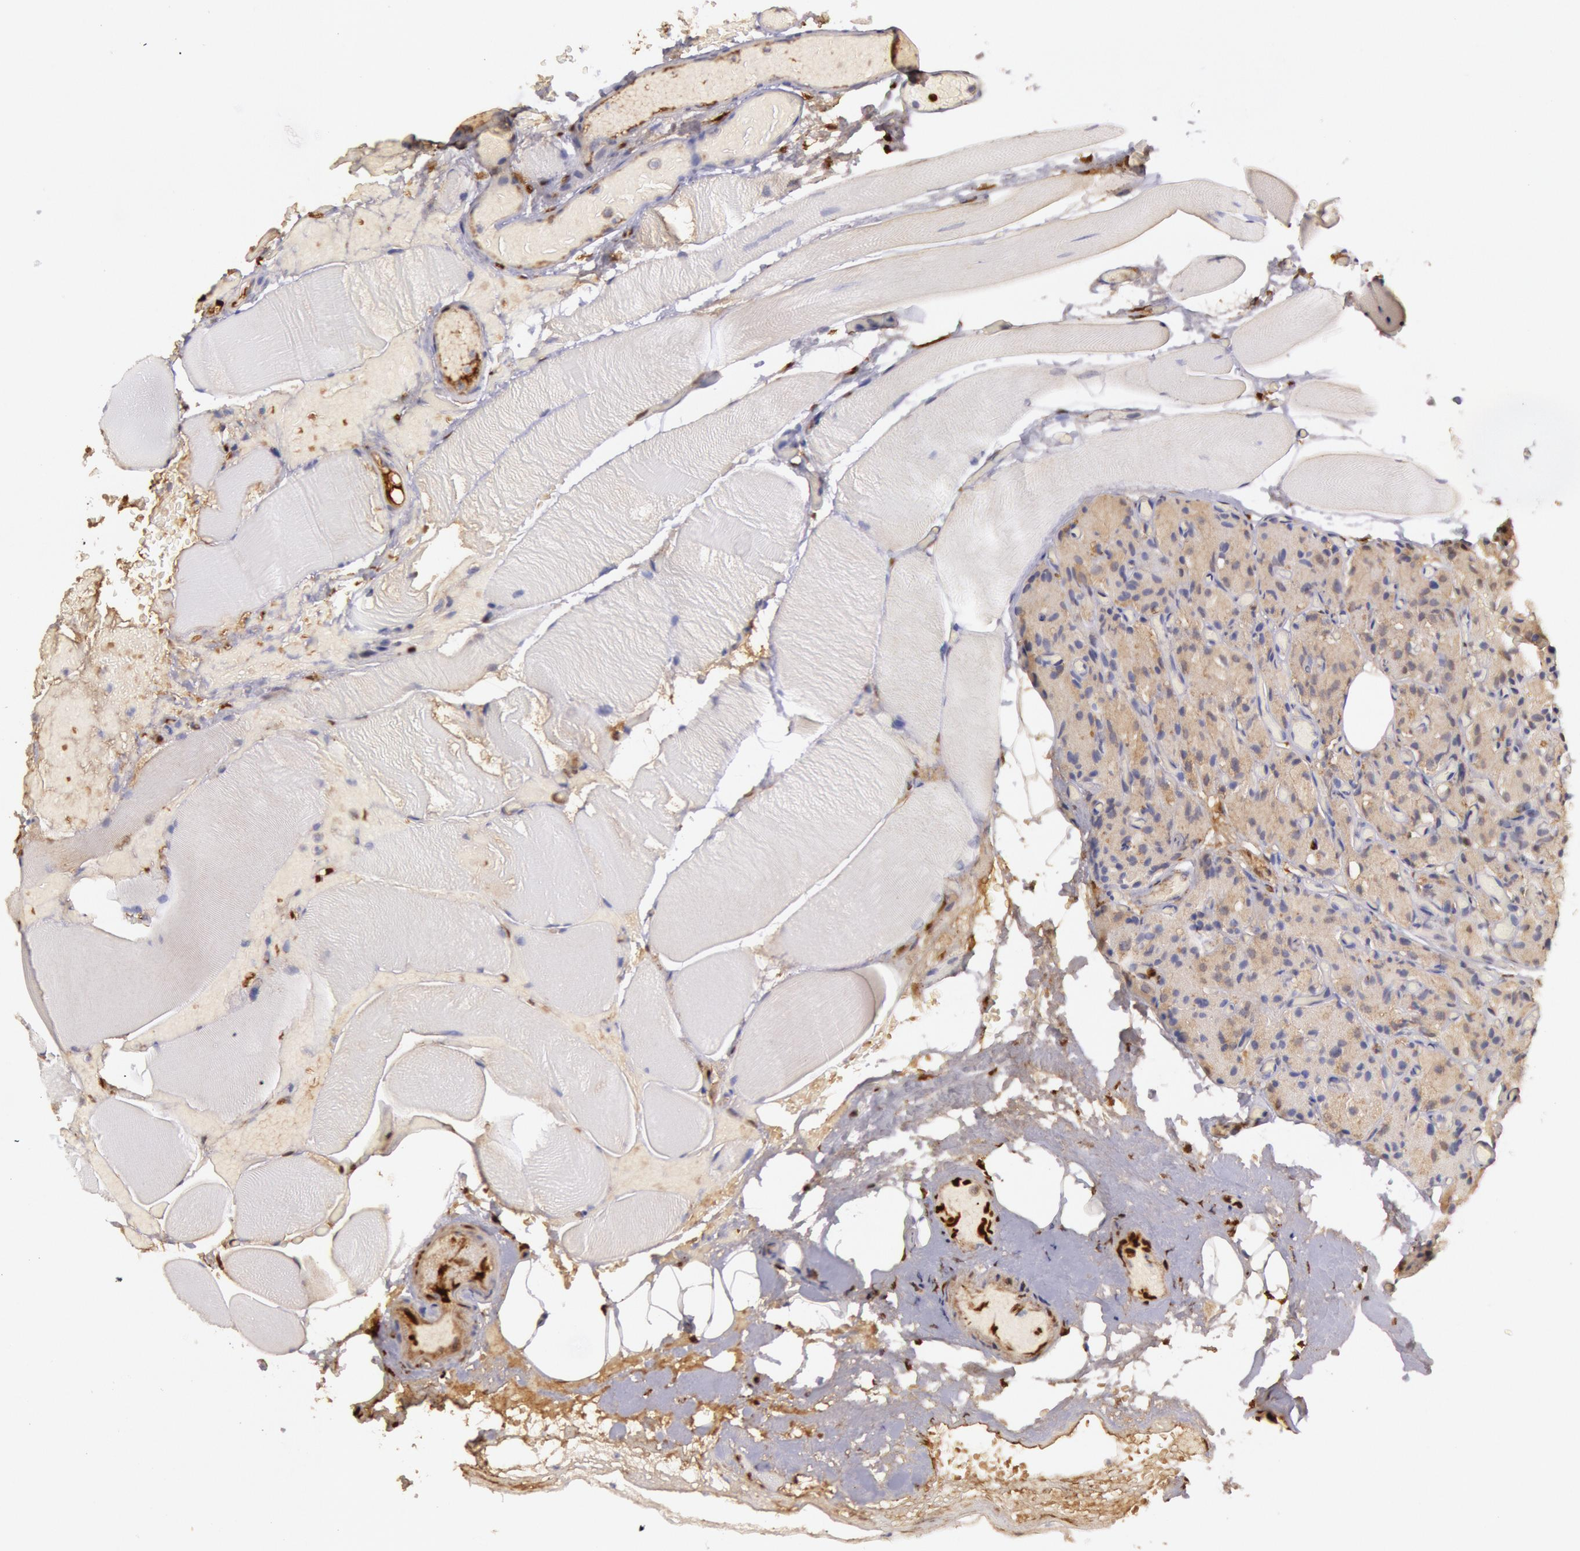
{"staining": {"intensity": "negative", "quantity": "none", "location": "none"}, "tissue": "parathyroid gland", "cell_type": "Glandular cells", "image_type": "normal", "snomed": [{"axis": "morphology", "description": "Normal tissue, NOS"}, {"axis": "topography", "description": "Skeletal muscle"}, {"axis": "topography", "description": "Parathyroid gland"}], "caption": "Histopathology image shows no significant protein staining in glandular cells of benign parathyroid gland.", "gene": "C1R", "patient": {"sex": "female", "age": 37}}